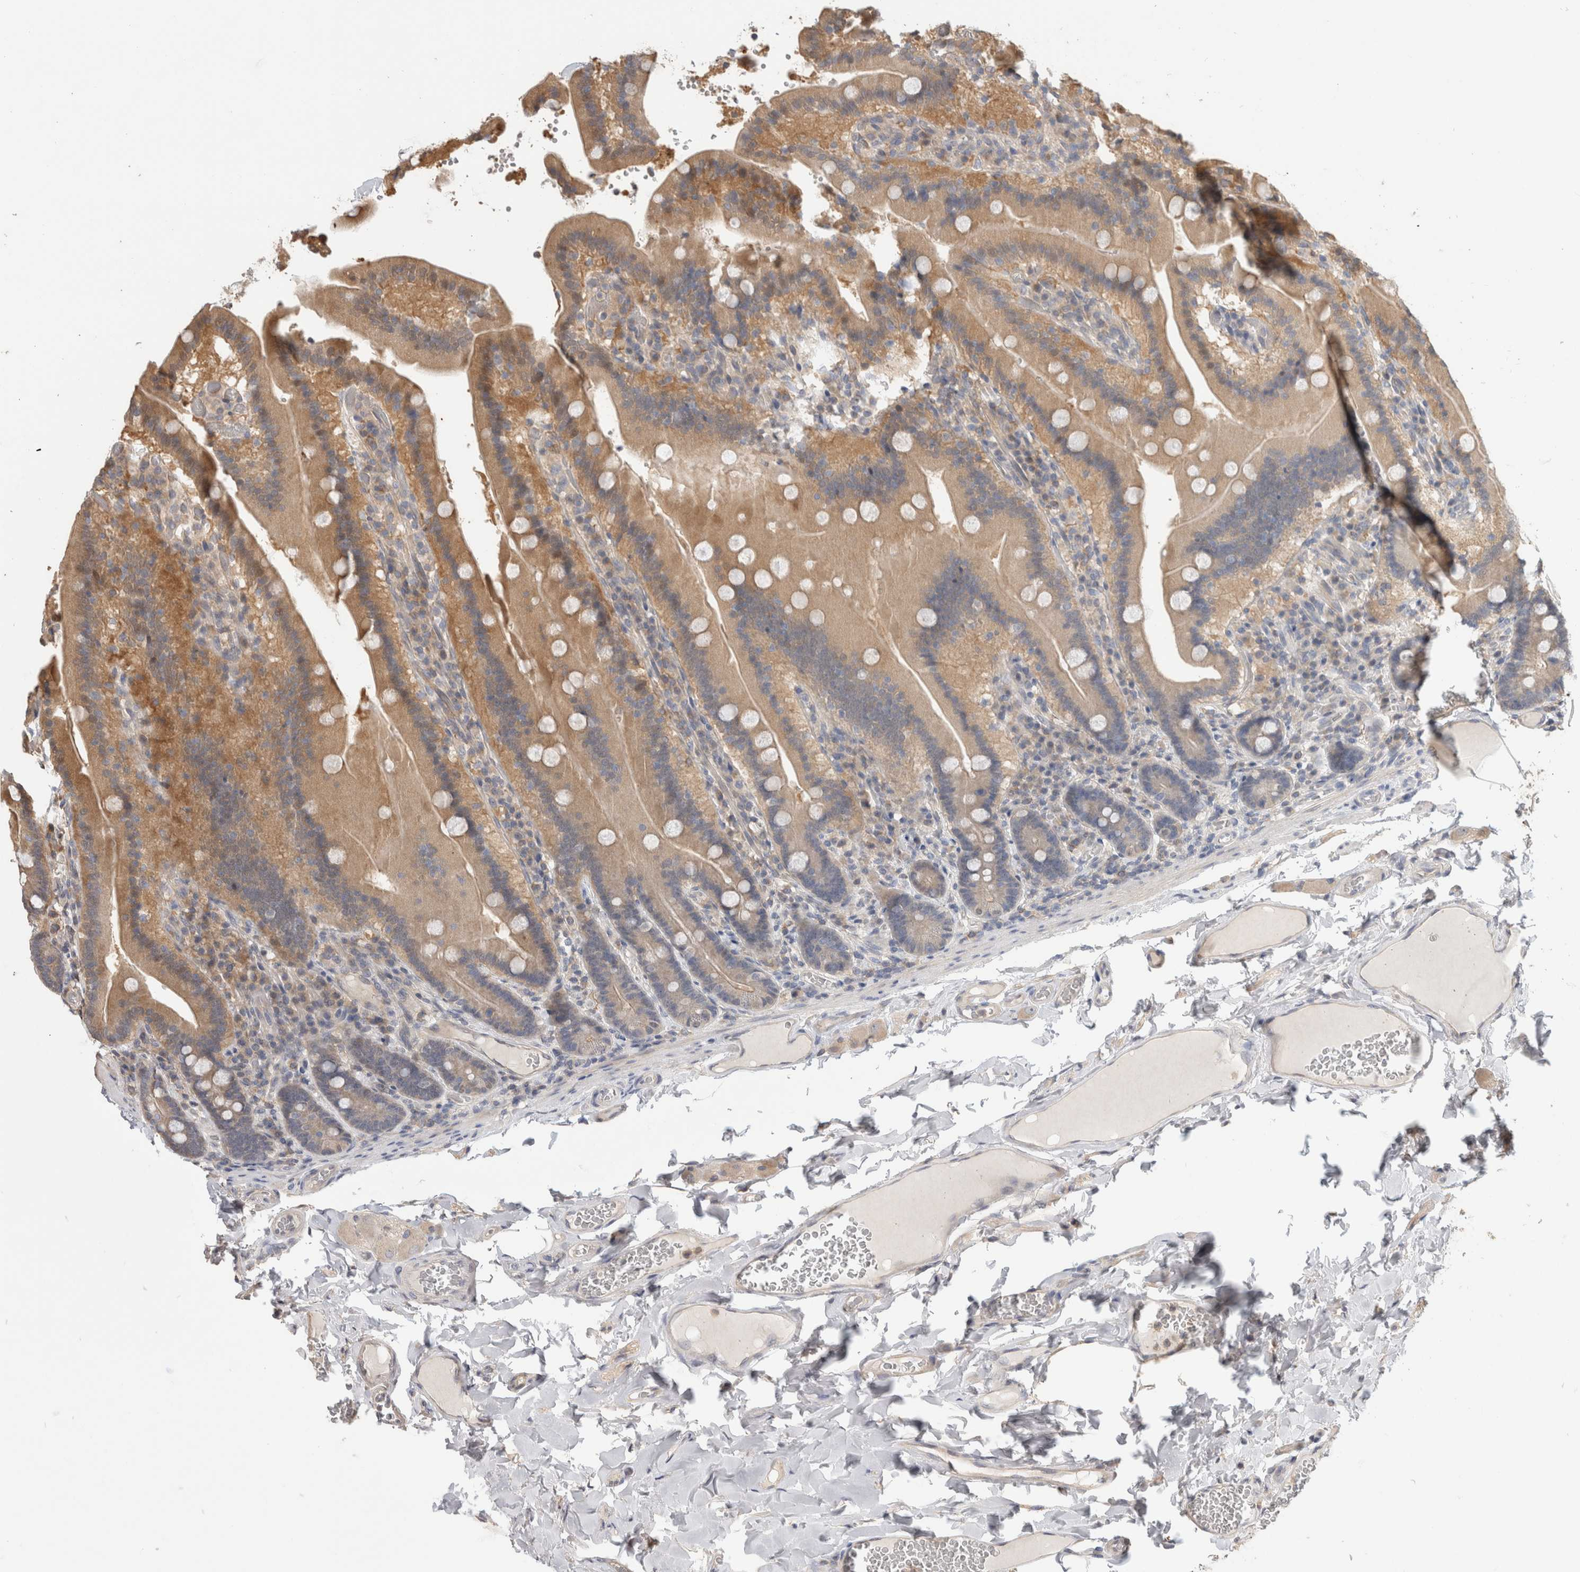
{"staining": {"intensity": "moderate", "quantity": "25%-75%", "location": "cytoplasmic/membranous"}, "tissue": "duodenum", "cell_type": "Glandular cells", "image_type": "normal", "snomed": [{"axis": "morphology", "description": "Normal tissue, NOS"}, {"axis": "topography", "description": "Duodenum"}], "caption": "High-magnification brightfield microscopy of normal duodenum stained with DAB (3,3'-diaminobenzidine) (brown) and counterstained with hematoxylin (blue). glandular cells exhibit moderate cytoplasmic/membranous positivity is present in about25%-75% of cells. (DAB (3,3'-diaminobenzidine) IHC, brown staining for protein, blue staining for nuclei).", "gene": "PGM1", "patient": {"sex": "female", "age": 62}}